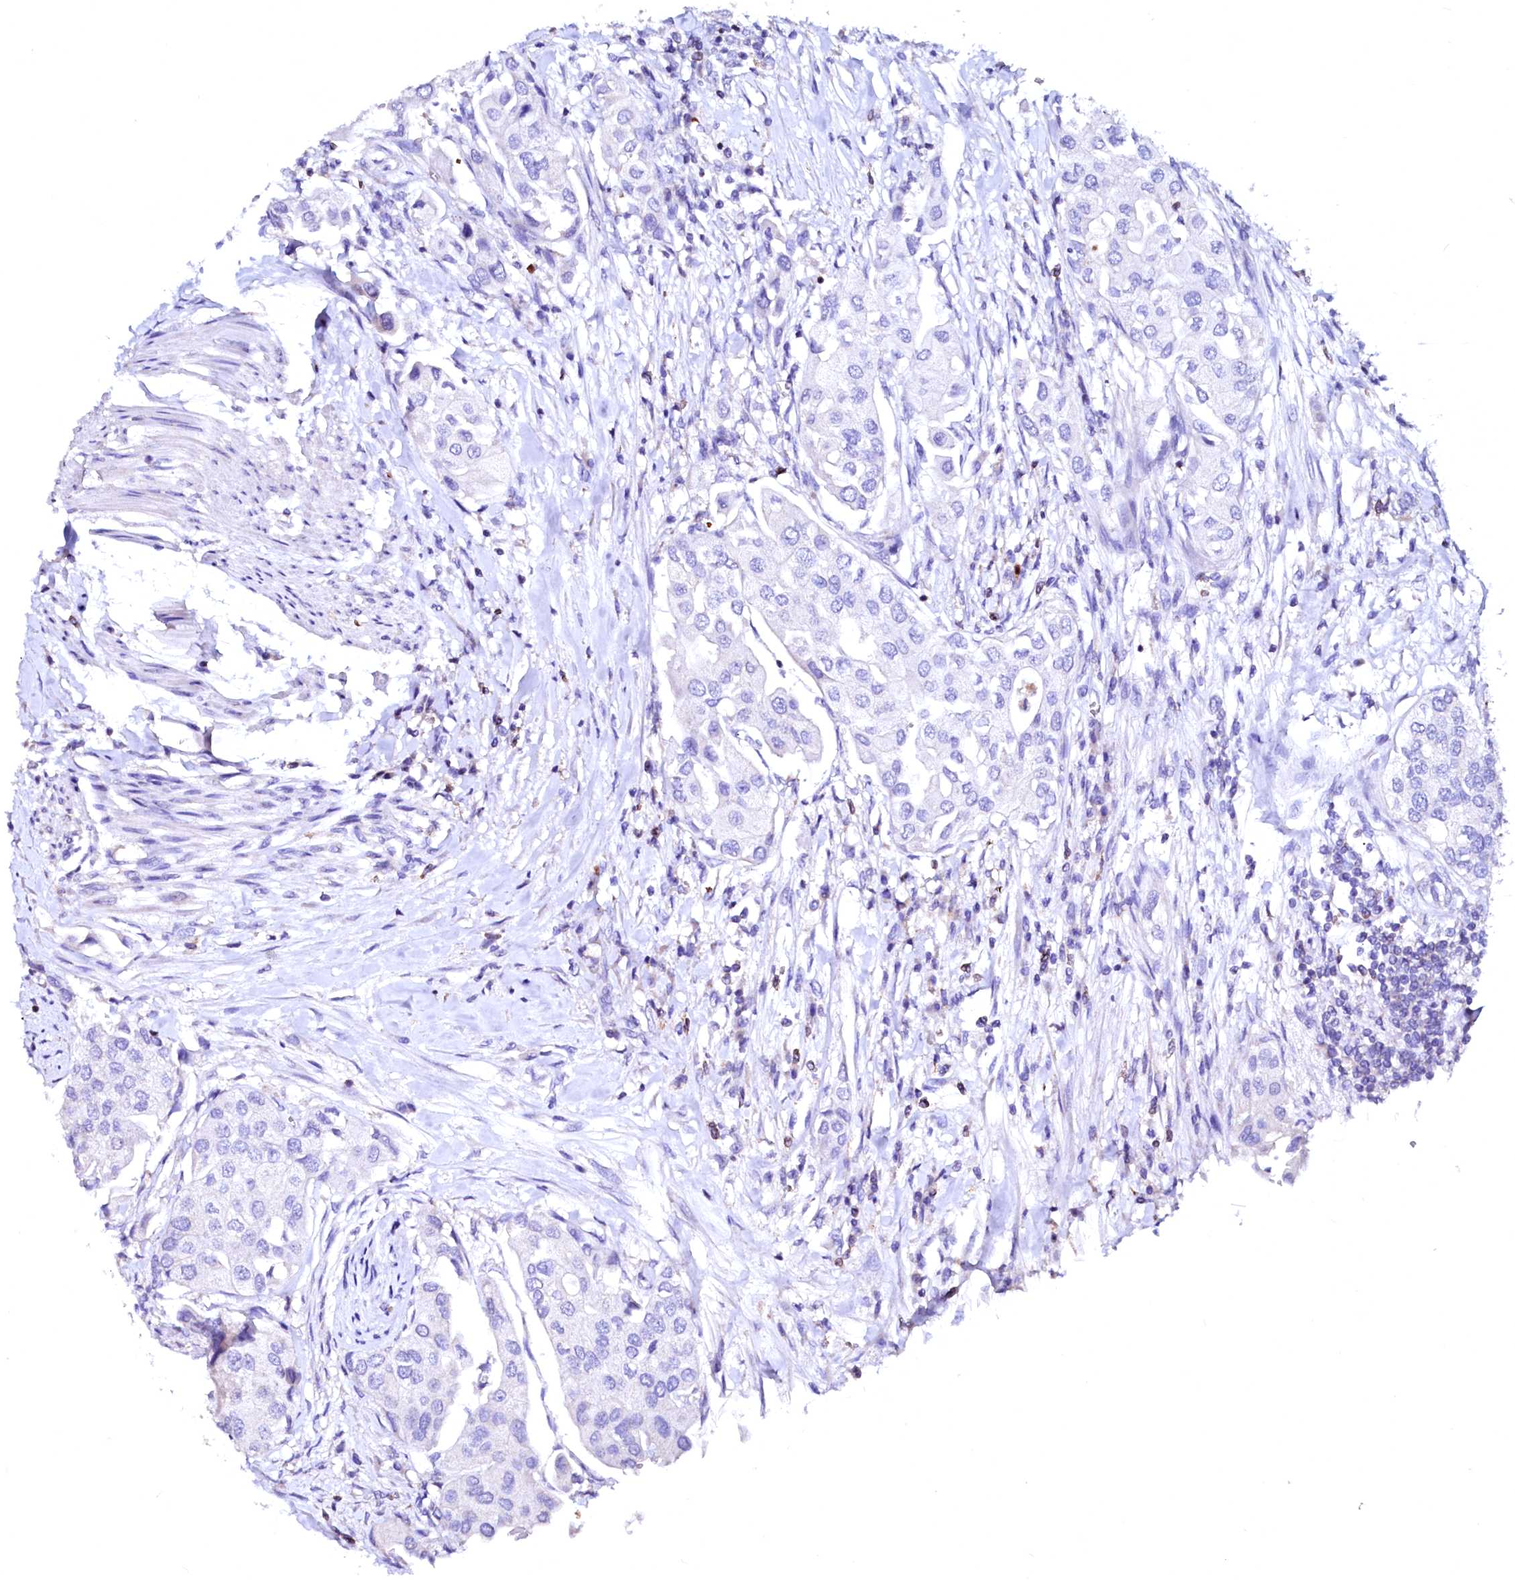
{"staining": {"intensity": "negative", "quantity": "none", "location": "none"}, "tissue": "urothelial cancer", "cell_type": "Tumor cells", "image_type": "cancer", "snomed": [{"axis": "morphology", "description": "Urothelial carcinoma, High grade"}, {"axis": "topography", "description": "Urinary bladder"}], "caption": "Immunohistochemistry image of urothelial carcinoma (high-grade) stained for a protein (brown), which demonstrates no expression in tumor cells.", "gene": "RAB27A", "patient": {"sex": "male", "age": 64}}